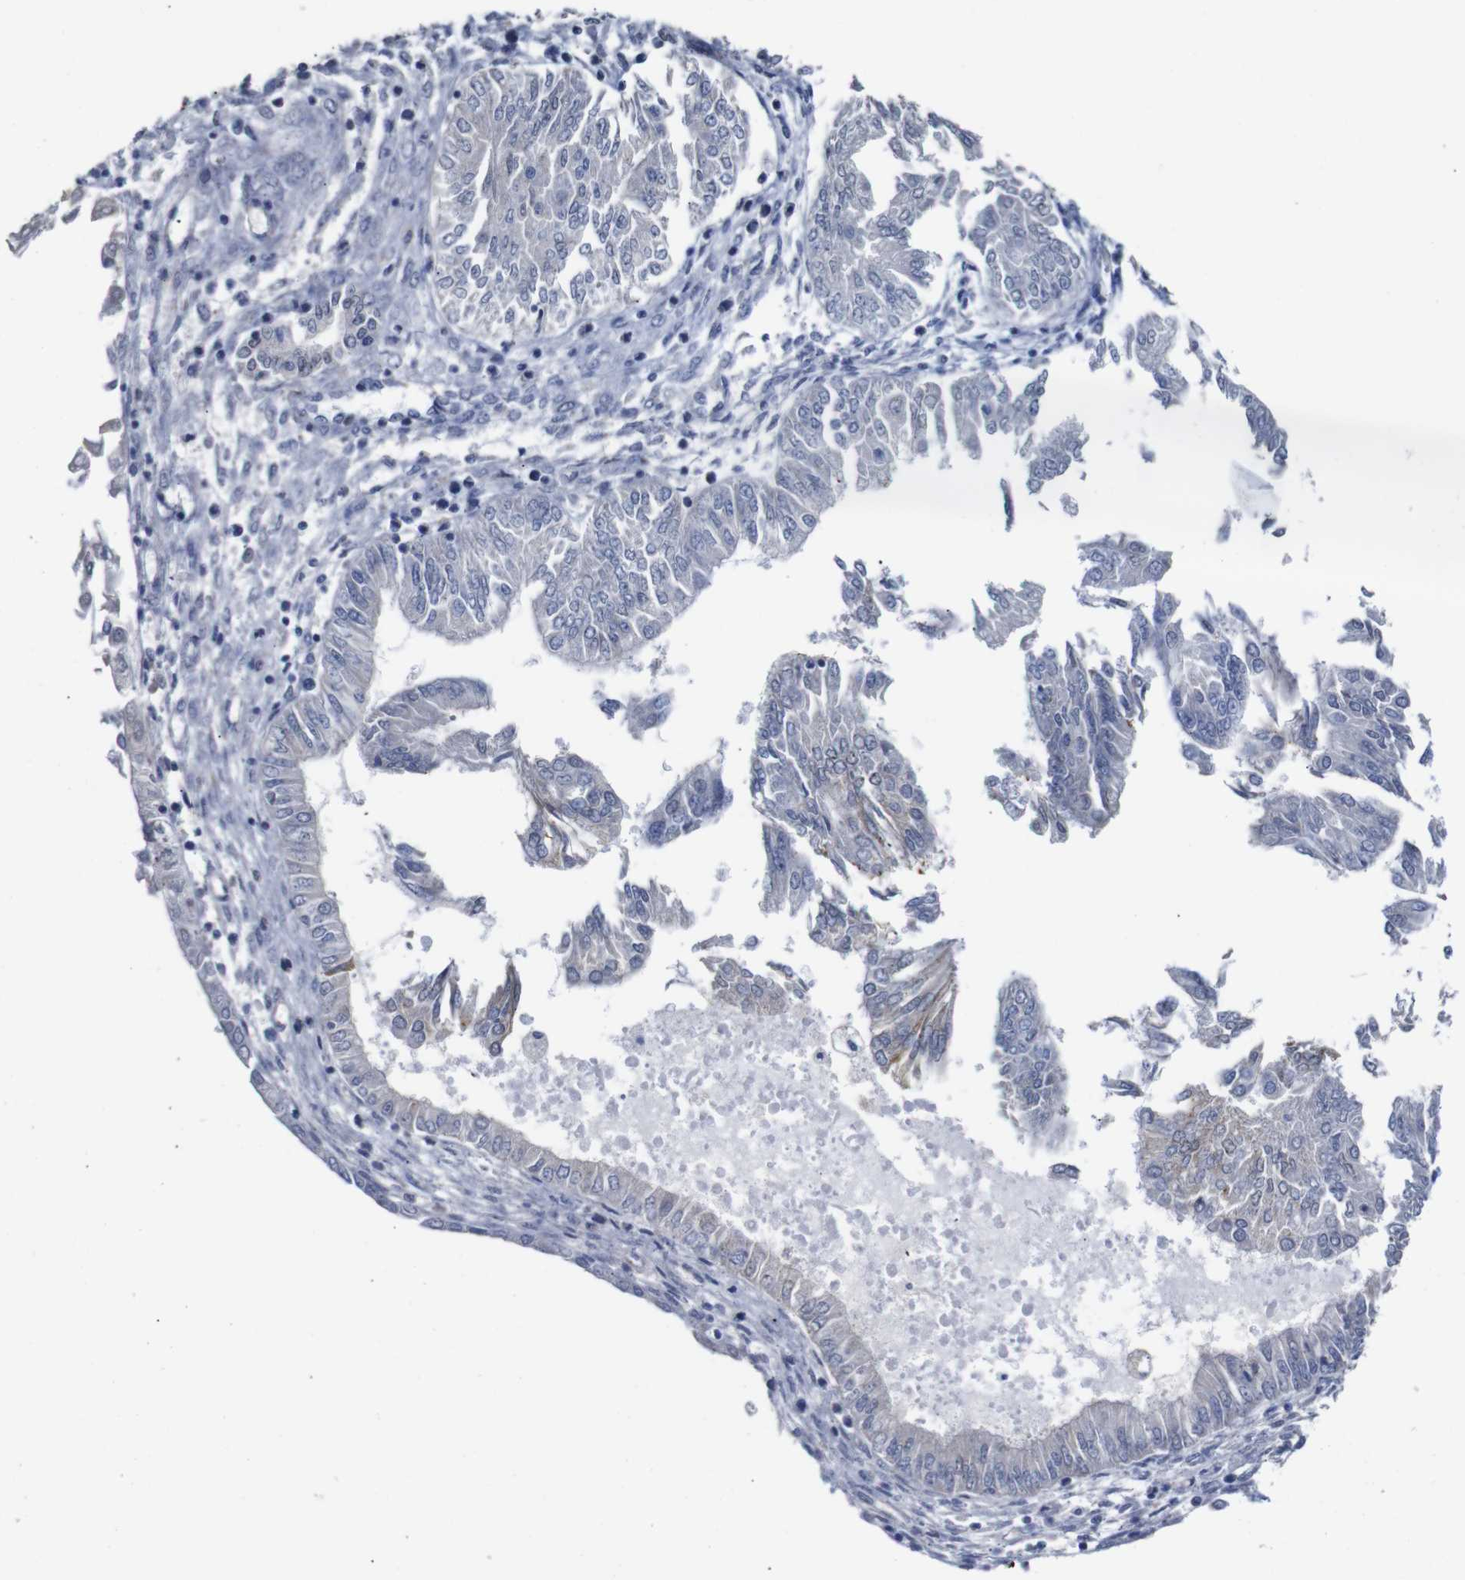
{"staining": {"intensity": "negative", "quantity": "none", "location": "none"}, "tissue": "endometrial cancer", "cell_type": "Tumor cells", "image_type": "cancer", "snomed": [{"axis": "morphology", "description": "Adenocarcinoma, NOS"}, {"axis": "topography", "description": "Endometrium"}], "caption": "Immunohistochemistry (IHC) of endometrial cancer shows no positivity in tumor cells.", "gene": "TCEAL9", "patient": {"sex": "female", "age": 53}}